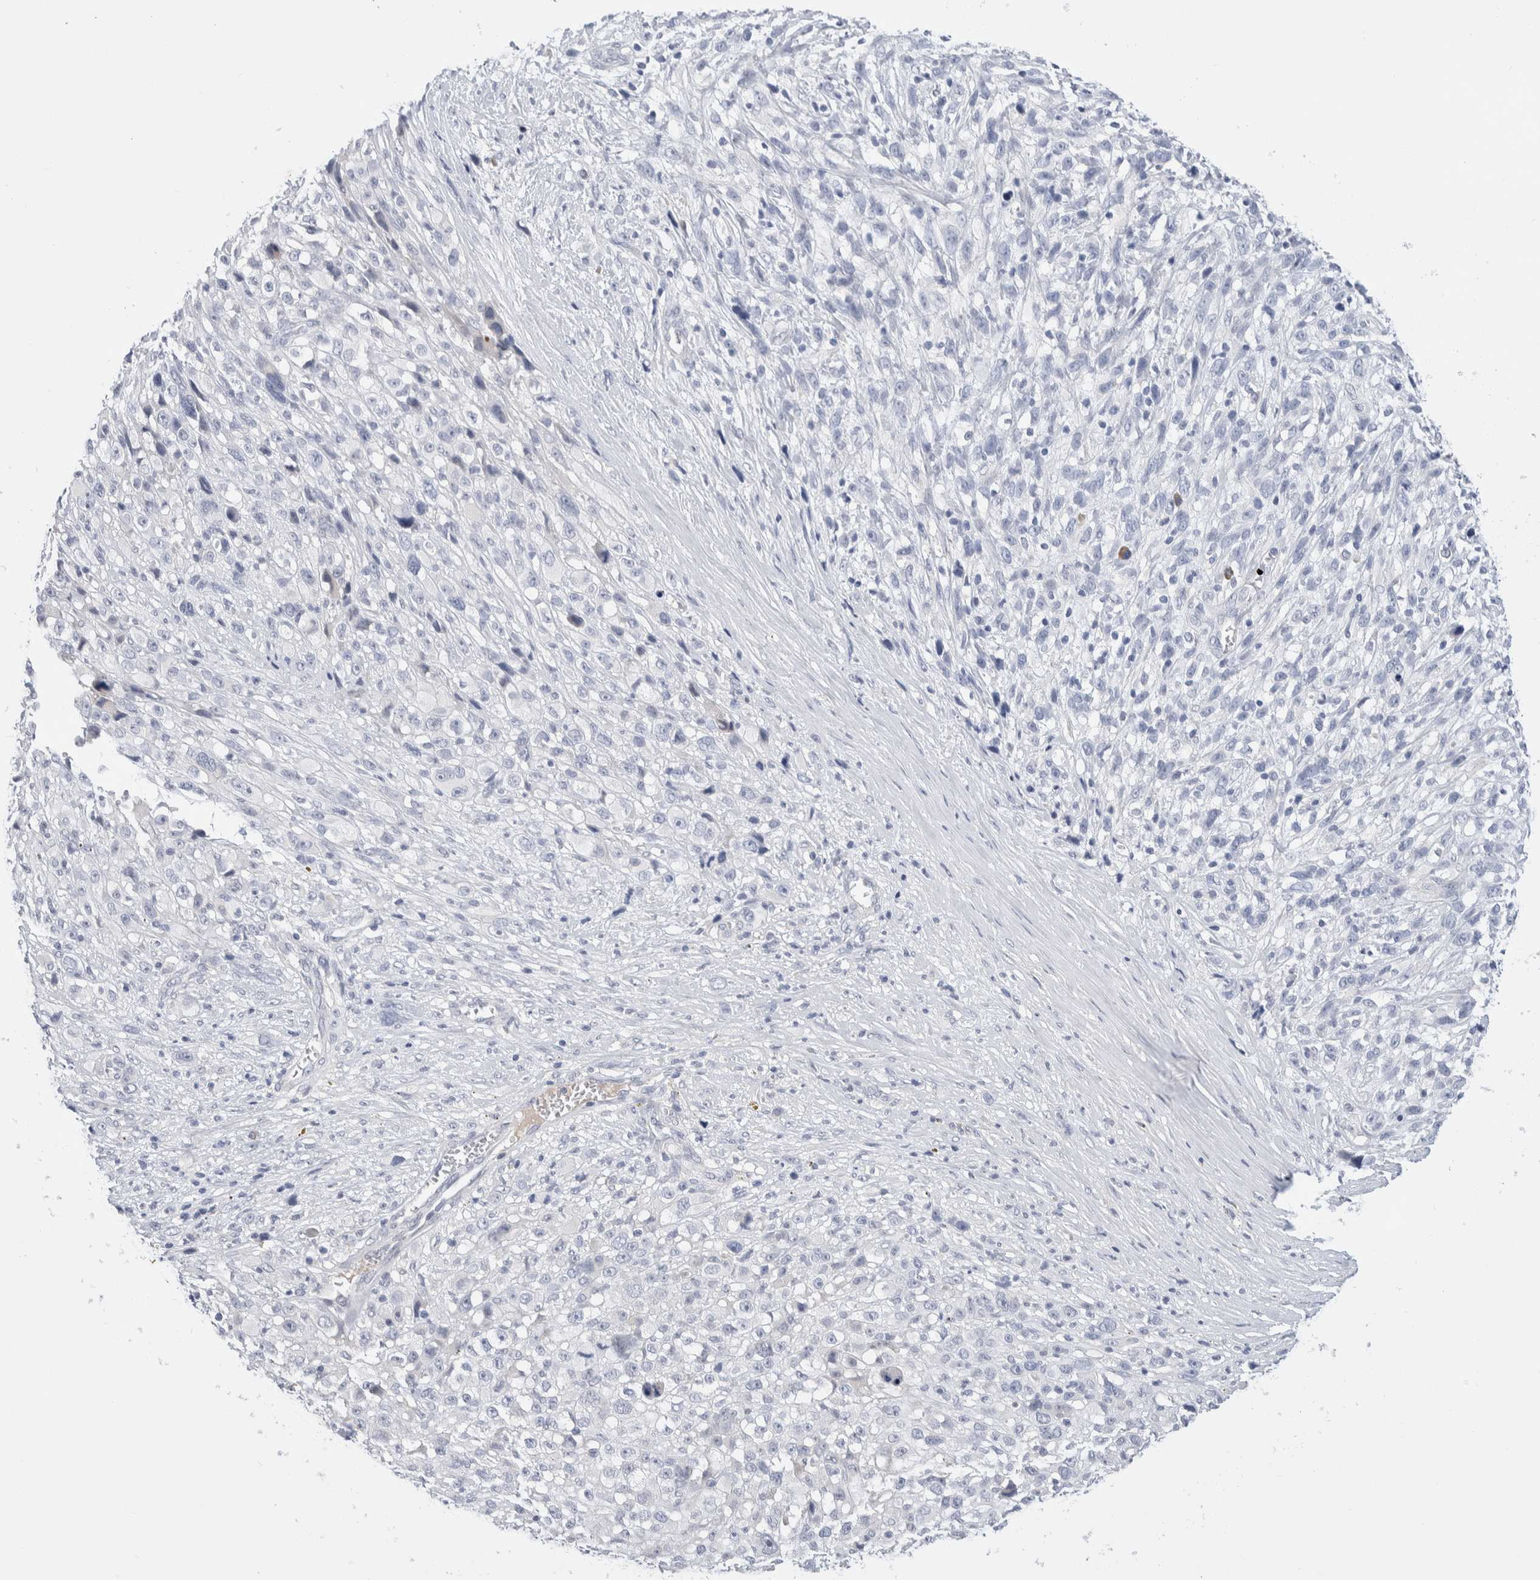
{"staining": {"intensity": "negative", "quantity": "none", "location": "none"}, "tissue": "melanoma", "cell_type": "Tumor cells", "image_type": "cancer", "snomed": [{"axis": "morphology", "description": "Malignant melanoma, NOS"}, {"axis": "topography", "description": "Skin"}], "caption": "The photomicrograph reveals no staining of tumor cells in melanoma.", "gene": "RUSF1", "patient": {"sex": "female", "age": 55}}